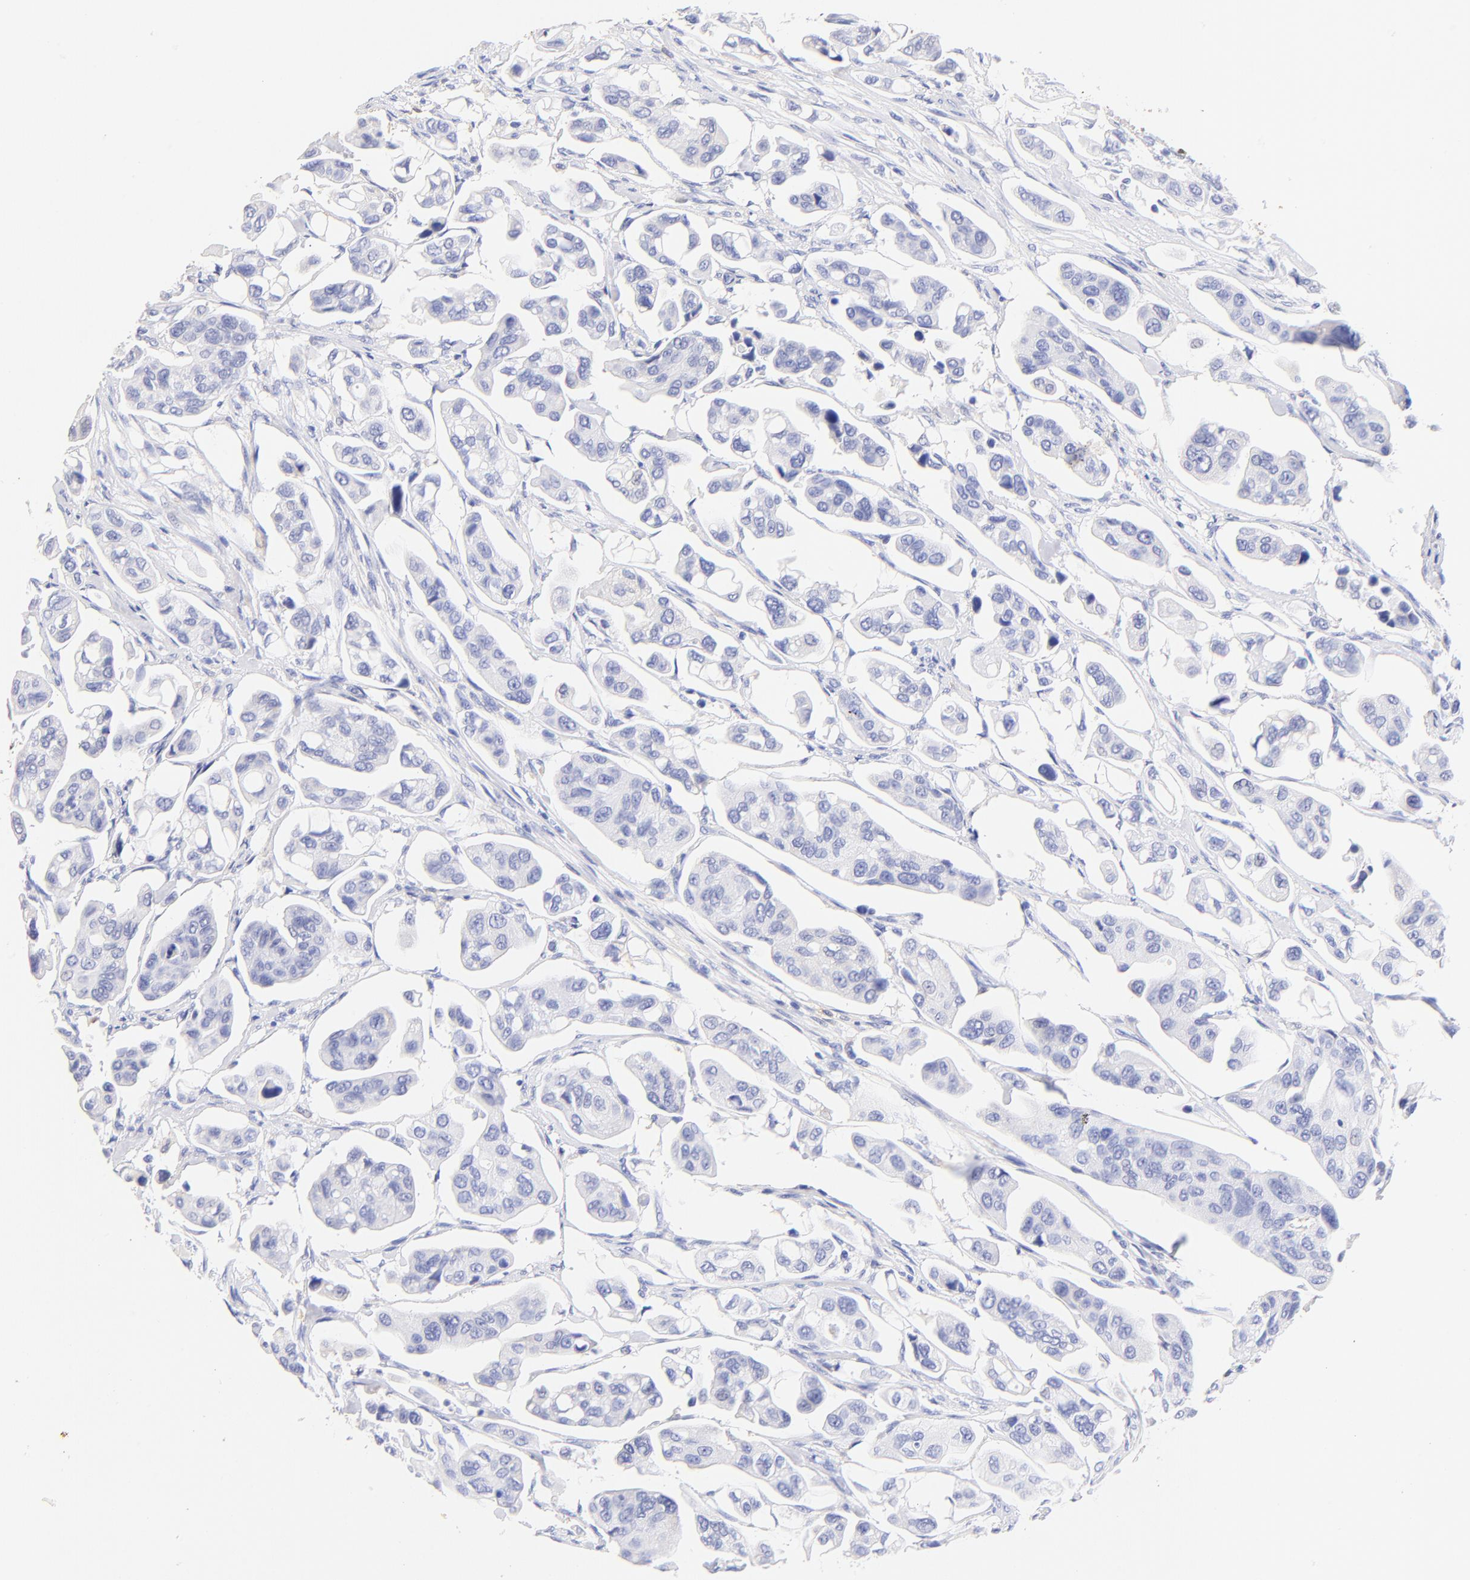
{"staining": {"intensity": "negative", "quantity": "none", "location": "none"}, "tissue": "urothelial cancer", "cell_type": "Tumor cells", "image_type": "cancer", "snomed": [{"axis": "morphology", "description": "Adenocarcinoma, NOS"}, {"axis": "topography", "description": "Urinary bladder"}], "caption": "Immunohistochemical staining of human adenocarcinoma exhibits no significant staining in tumor cells.", "gene": "ALDH1A1", "patient": {"sex": "male", "age": 61}}